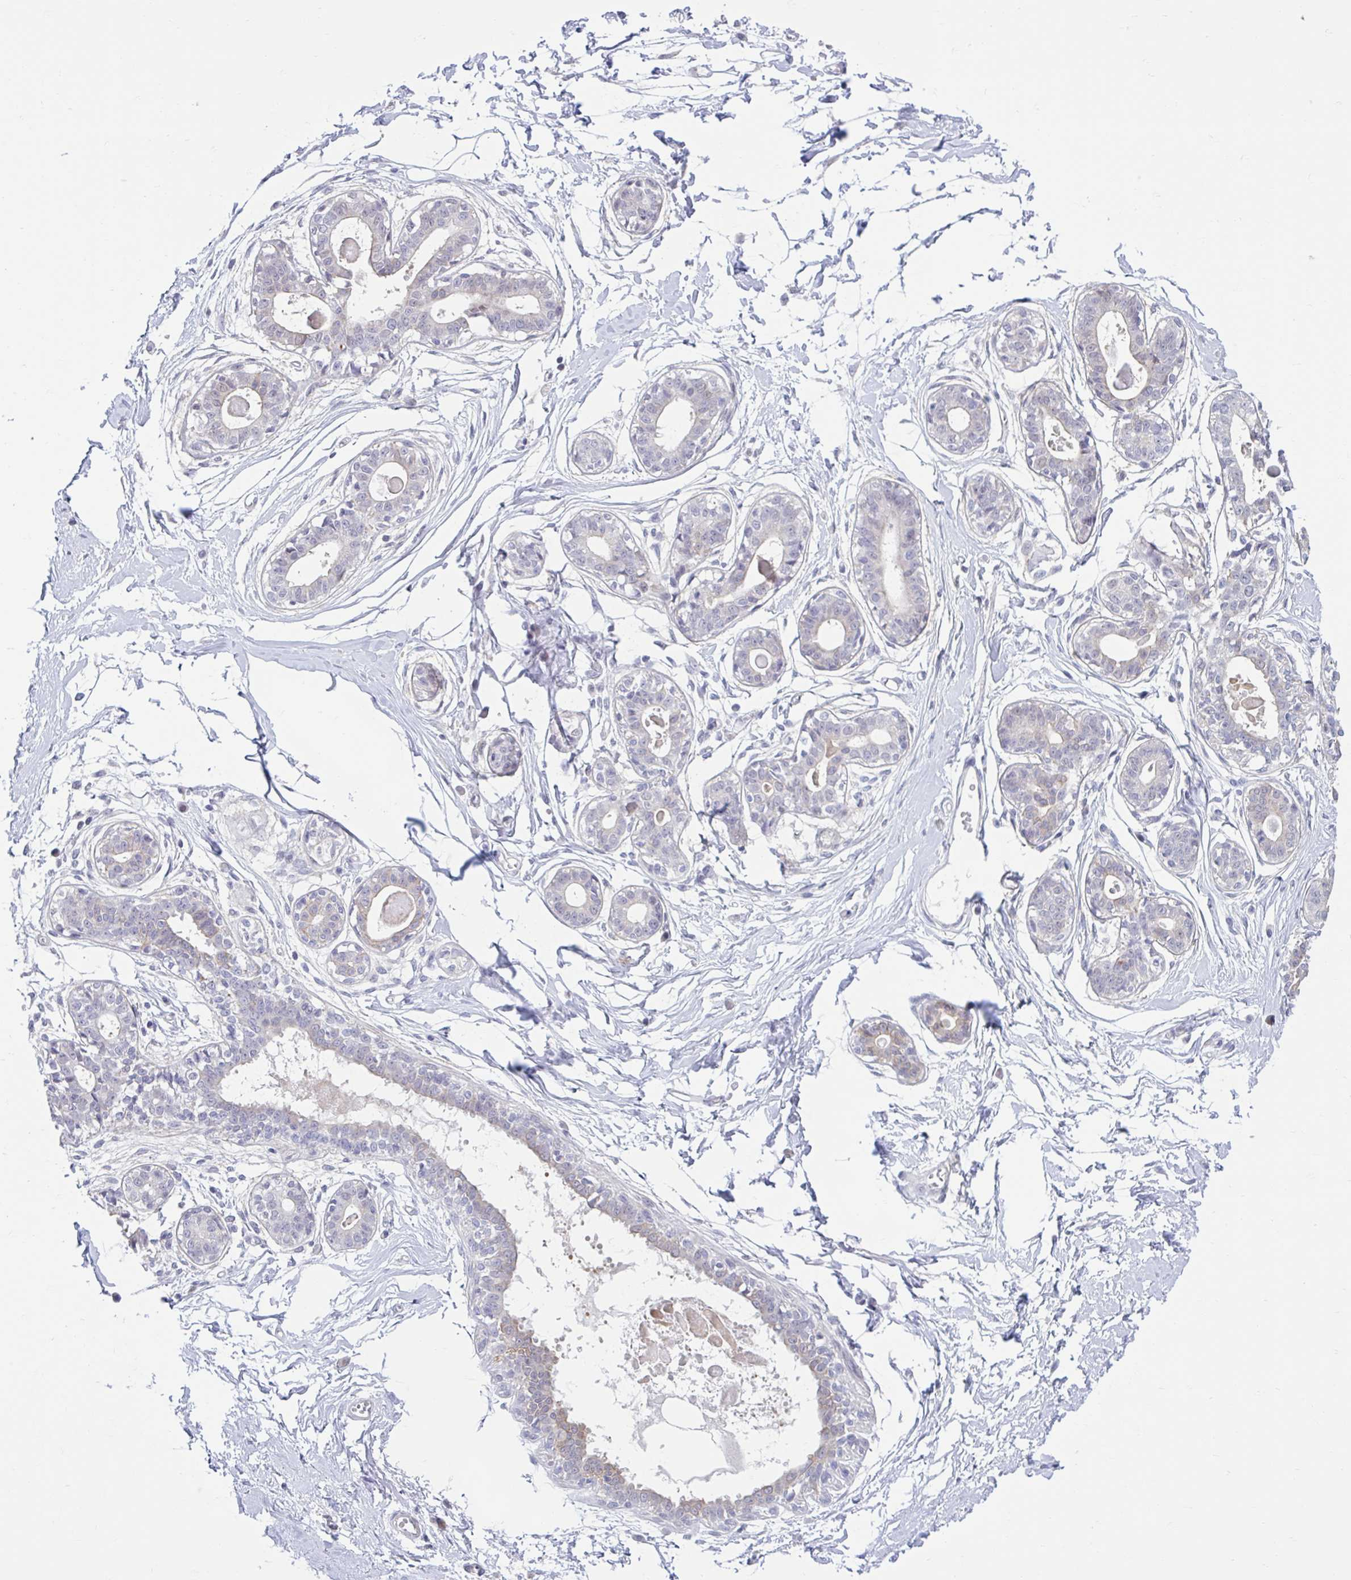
{"staining": {"intensity": "negative", "quantity": "none", "location": "none"}, "tissue": "breast", "cell_type": "Adipocytes", "image_type": "normal", "snomed": [{"axis": "morphology", "description": "Normal tissue, NOS"}, {"axis": "topography", "description": "Breast"}], "caption": "A photomicrograph of human breast is negative for staining in adipocytes.", "gene": "CDH19", "patient": {"sex": "female", "age": 45}}